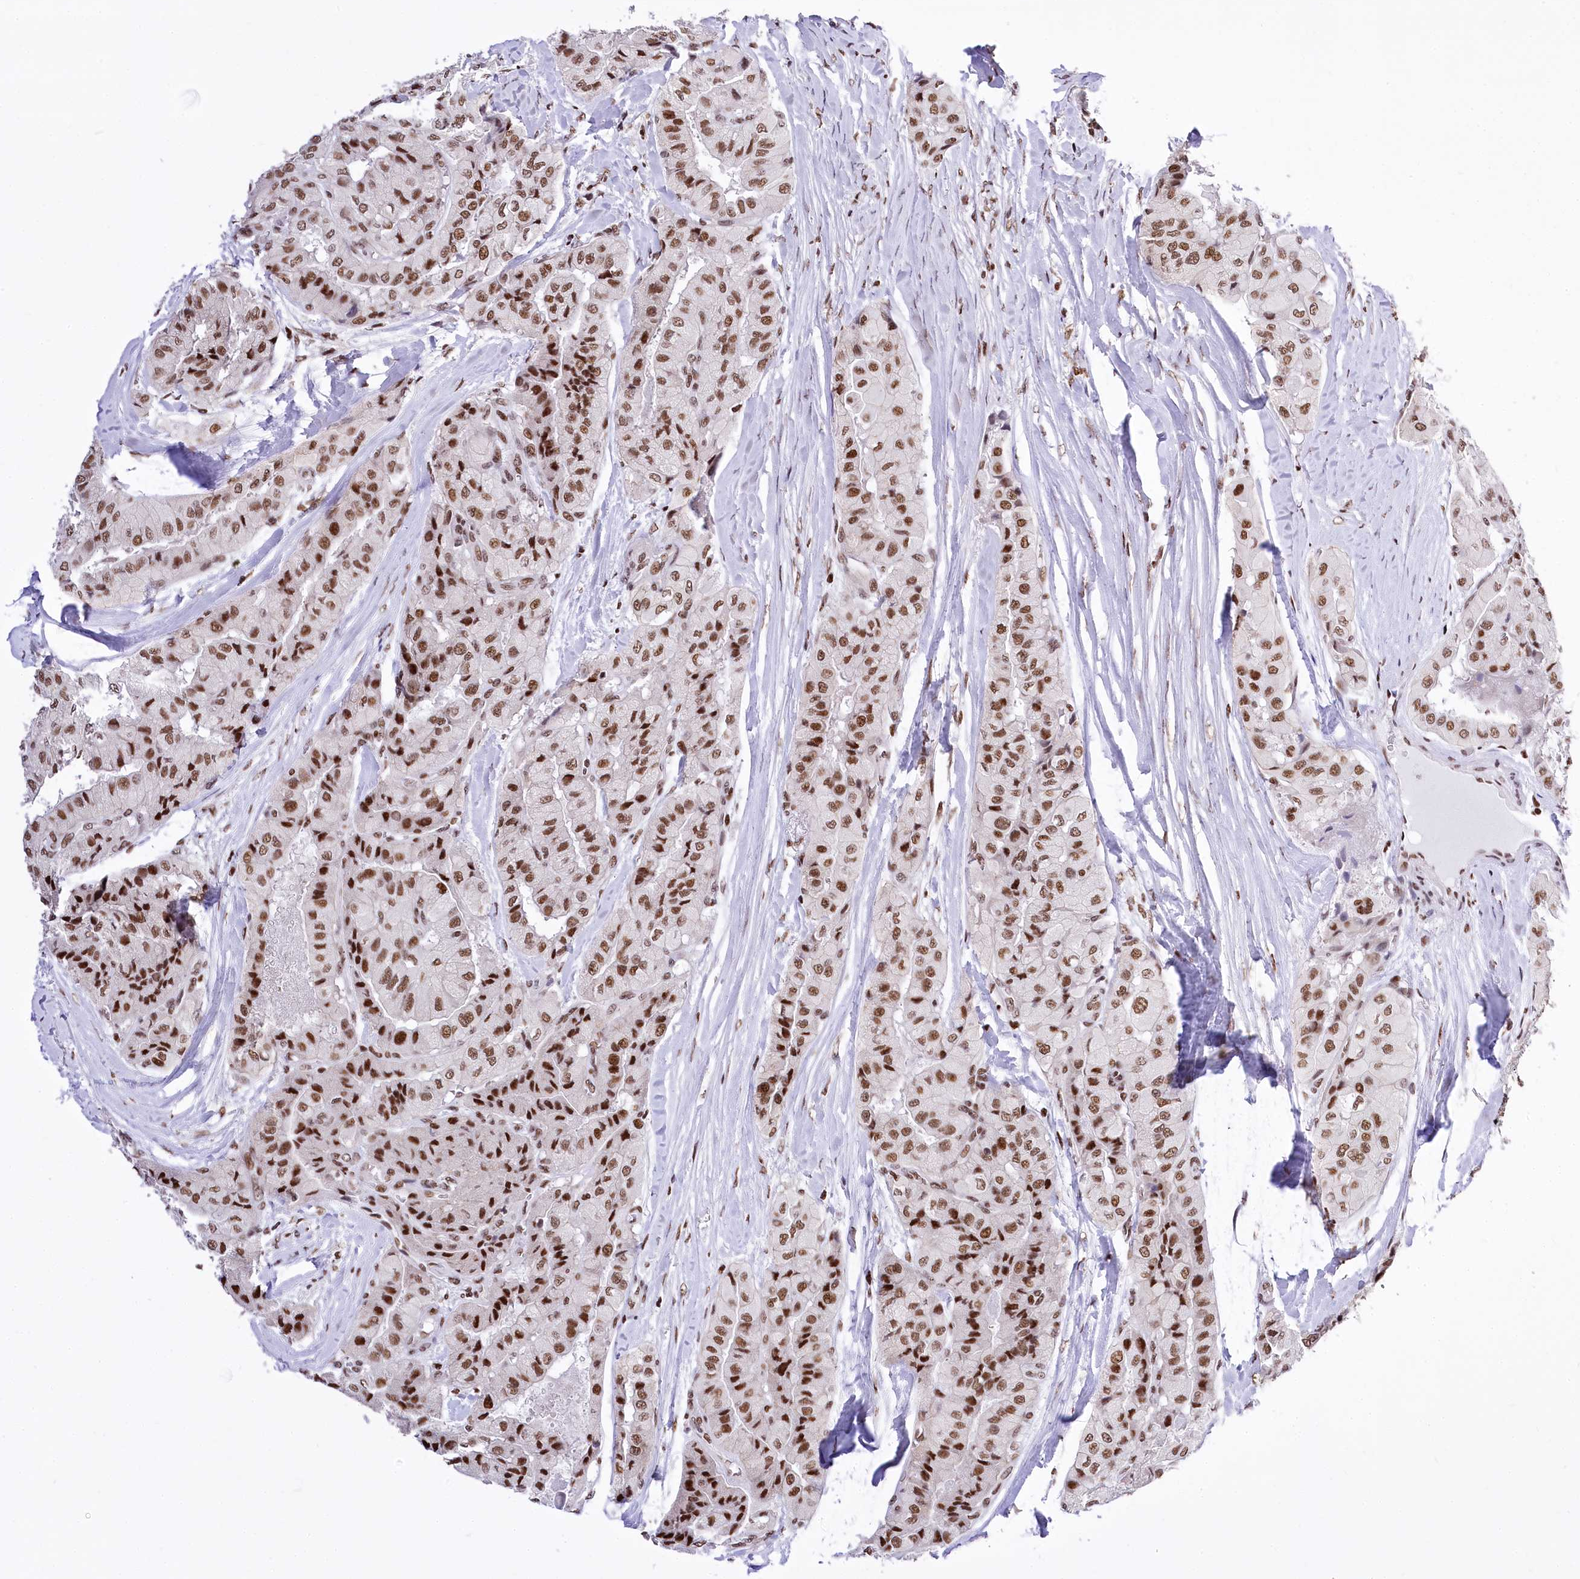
{"staining": {"intensity": "moderate", "quantity": ">75%", "location": "nuclear"}, "tissue": "thyroid cancer", "cell_type": "Tumor cells", "image_type": "cancer", "snomed": [{"axis": "morphology", "description": "Papillary adenocarcinoma, NOS"}, {"axis": "topography", "description": "Thyroid gland"}], "caption": "Papillary adenocarcinoma (thyroid) stained with a protein marker exhibits moderate staining in tumor cells.", "gene": "POU4F3", "patient": {"sex": "female", "age": 59}}